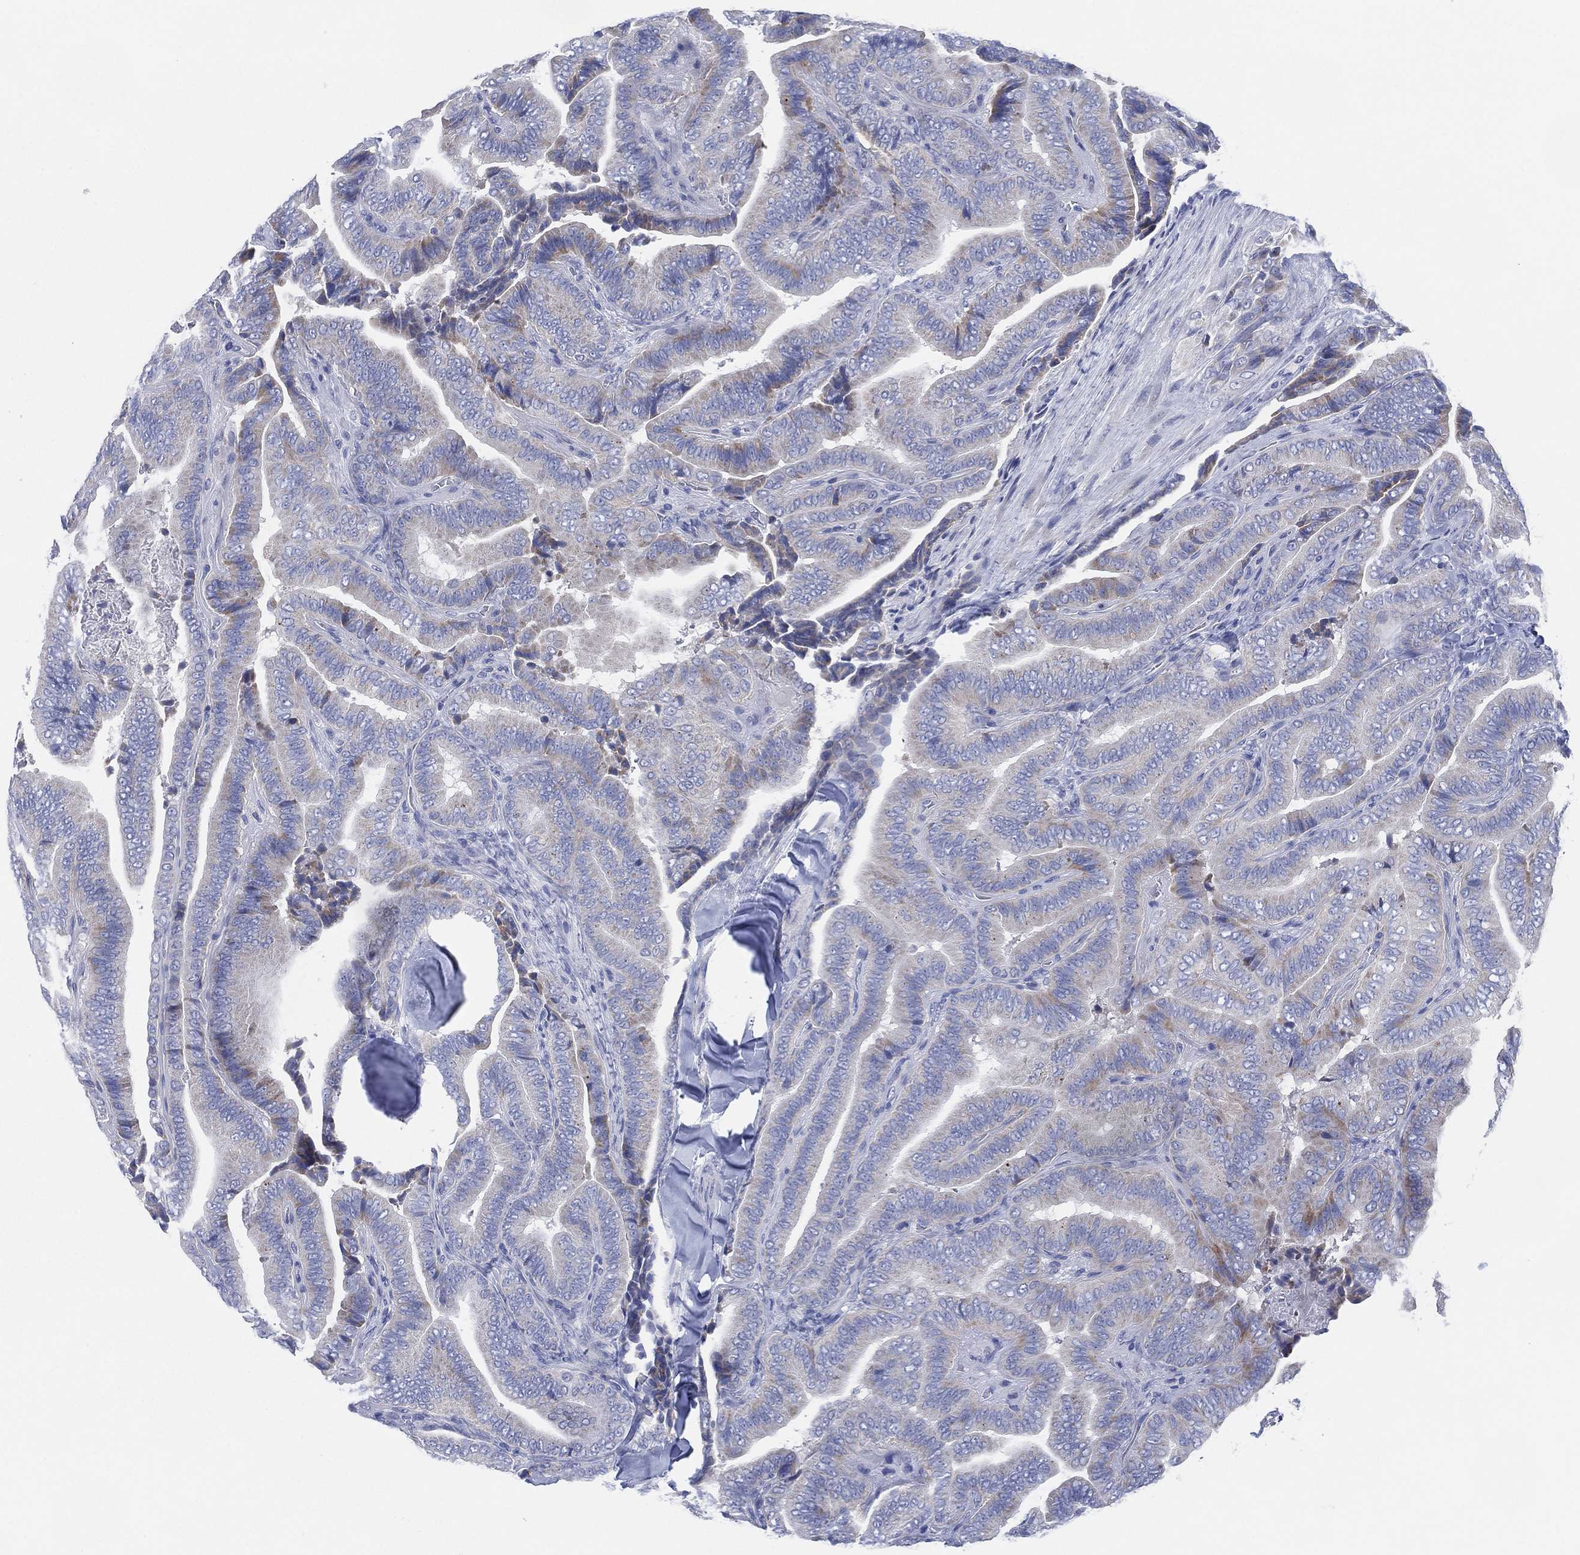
{"staining": {"intensity": "moderate", "quantity": "<25%", "location": "cytoplasmic/membranous"}, "tissue": "thyroid cancer", "cell_type": "Tumor cells", "image_type": "cancer", "snomed": [{"axis": "morphology", "description": "Papillary adenocarcinoma, NOS"}, {"axis": "topography", "description": "Thyroid gland"}], "caption": "Immunohistochemistry staining of thyroid cancer (papillary adenocarcinoma), which exhibits low levels of moderate cytoplasmic/membranous positivity in about <25% of tumor cells indicating moderate cytoplasmic/membranous protein expression. The staining was performed using DAB (3,3'-diaminobenzidine) (brown) for protein detection and nuclei were counterstained in hematoxylin (blue).", "gene": "ADAD2", "patient": {"sex": "male", "age": 61}}